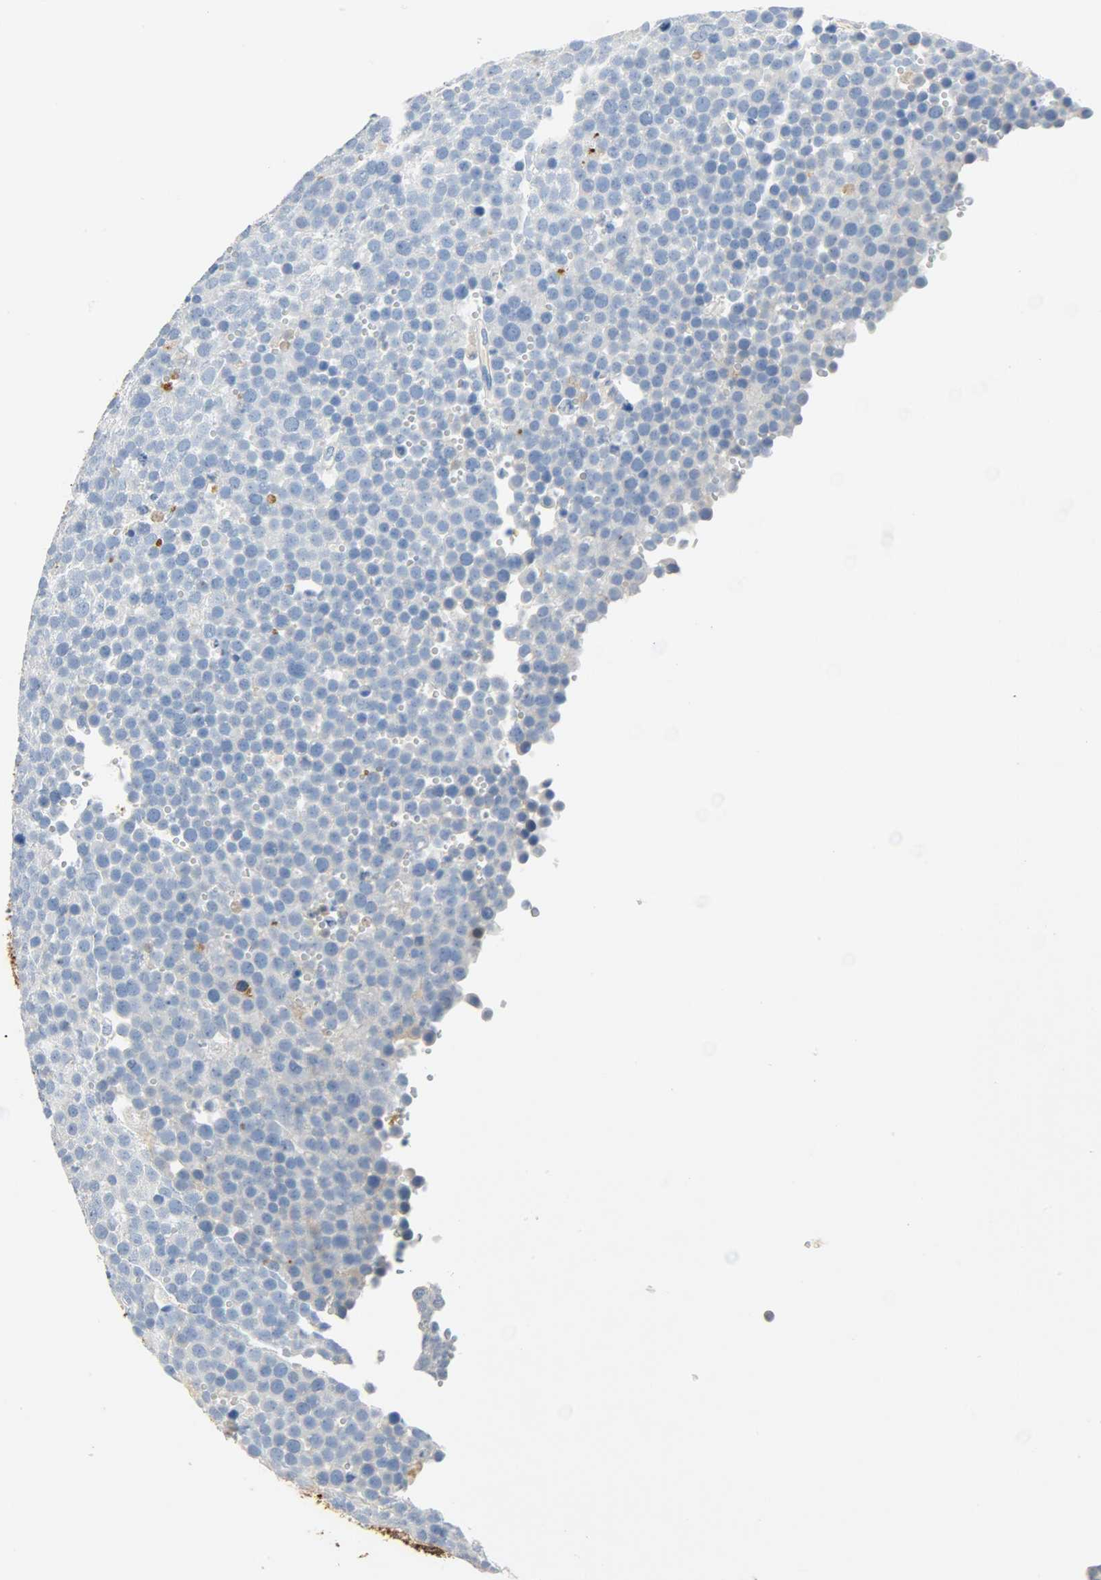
{"staining": {"intensity": "negative", "quantity": "none", "location": "none"}, "tissue": "testis cancer", "cell_type": "Tumor cells", "image_type": "cancer", "snomed": [{"axis": "morphology", "description": "Seminoma, NOS"}, {"axis": "topography", "description": "Testis"}], "caption": "A histopathology image of seminoma (testis) stained for a protein shows no brown staining in tumor cells.", "gene": "CRP", "patient": {"sex": "male", "age": 71}}